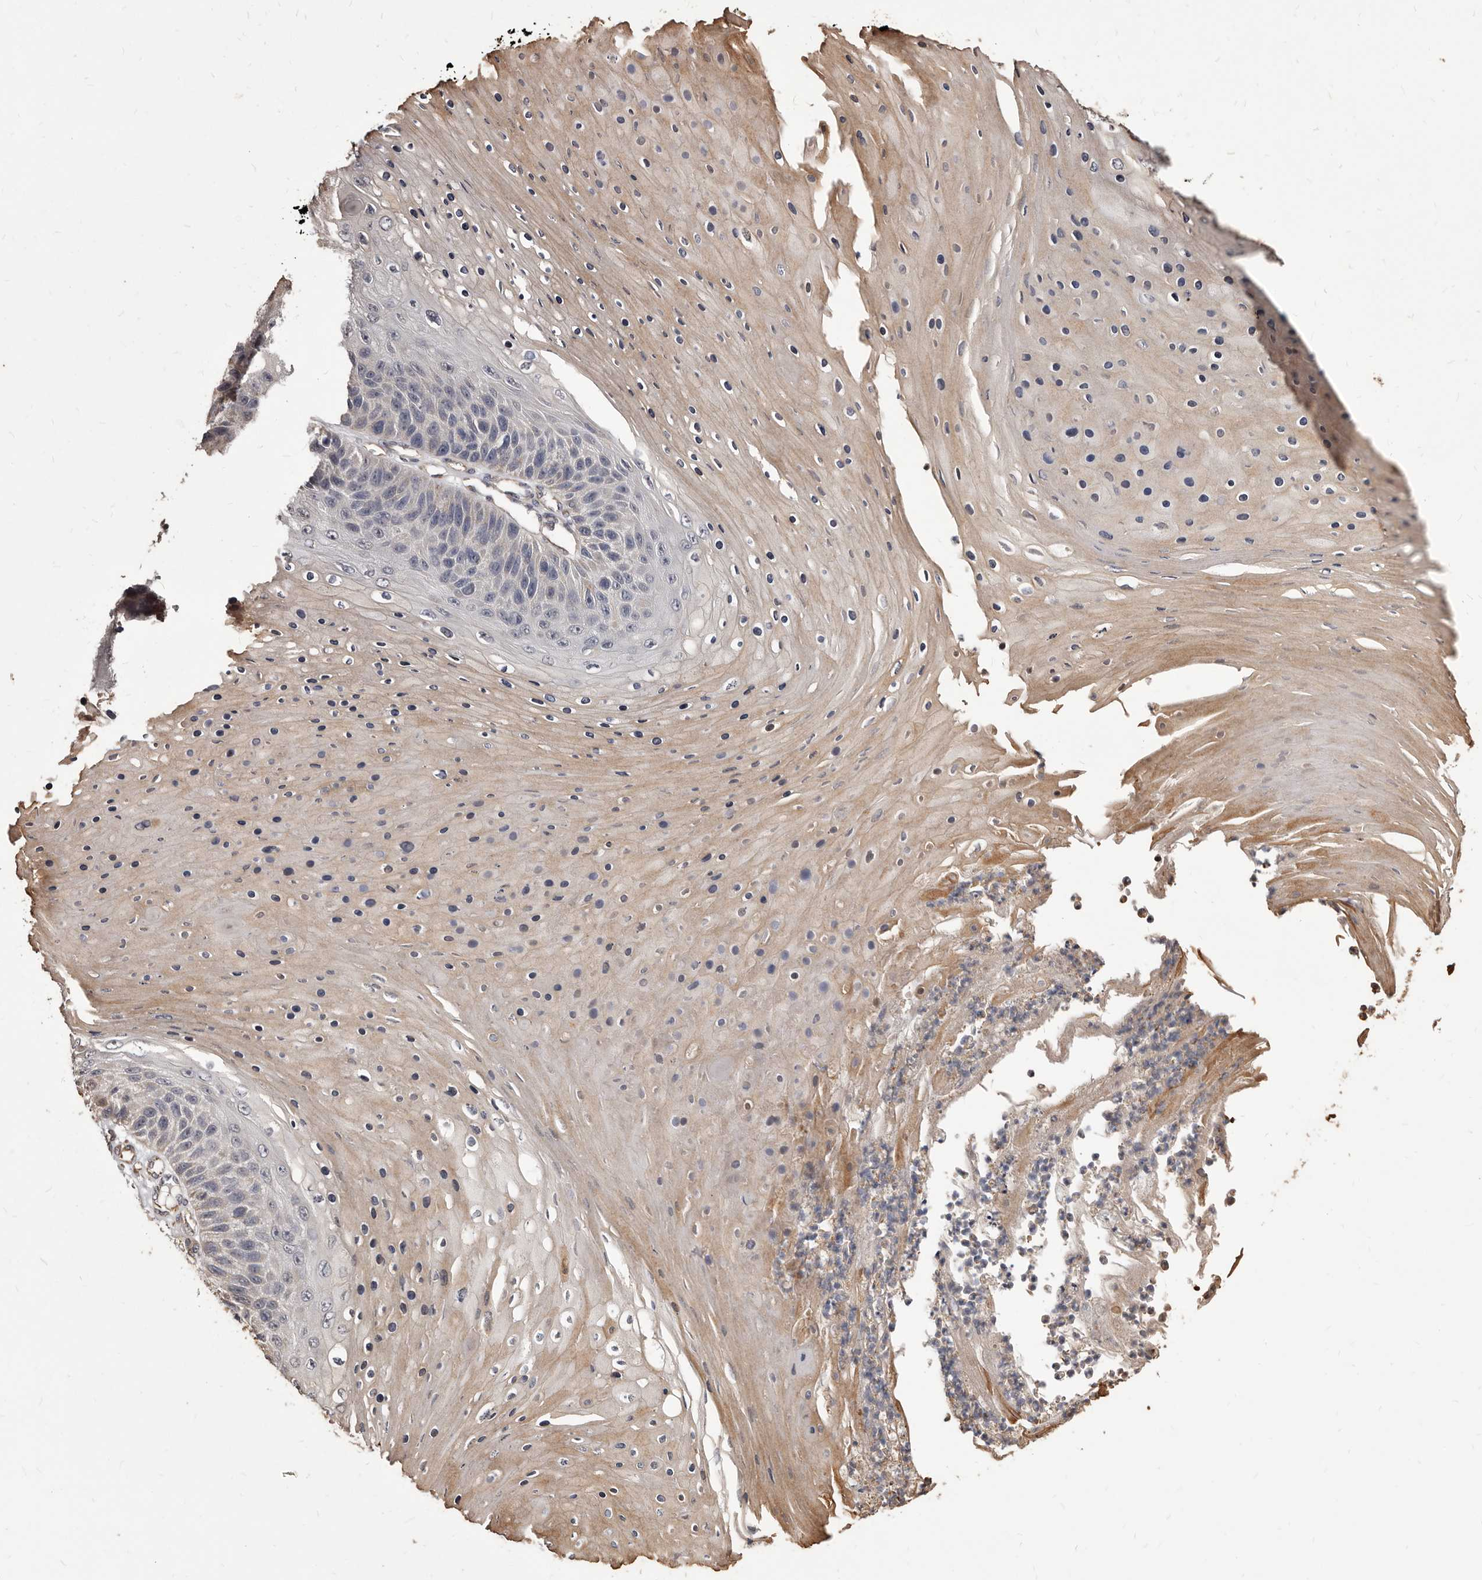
{"staining": {"intensity": "weak", "quantity": "25%-75%", "location": "cytoplasmic/membranous"}, "tissue": "skin cancer", "cell_type": "Tumor cells", "image_type": "cancer", "snomed": [{"axis": "morphology", "description": "Squamous cell carcinoma, NOS"}, {"axis": "topography", "description": "Skin"}], "caption": "Squamous cell carcinoma (skin) was stained to show a protein in brown. There is low levels of weak cytoplasmic/membranous staining in about 25%-75% of tumor cells.", "gene": "ALPK1", "patient": {"sex": "female", "age": 88}}